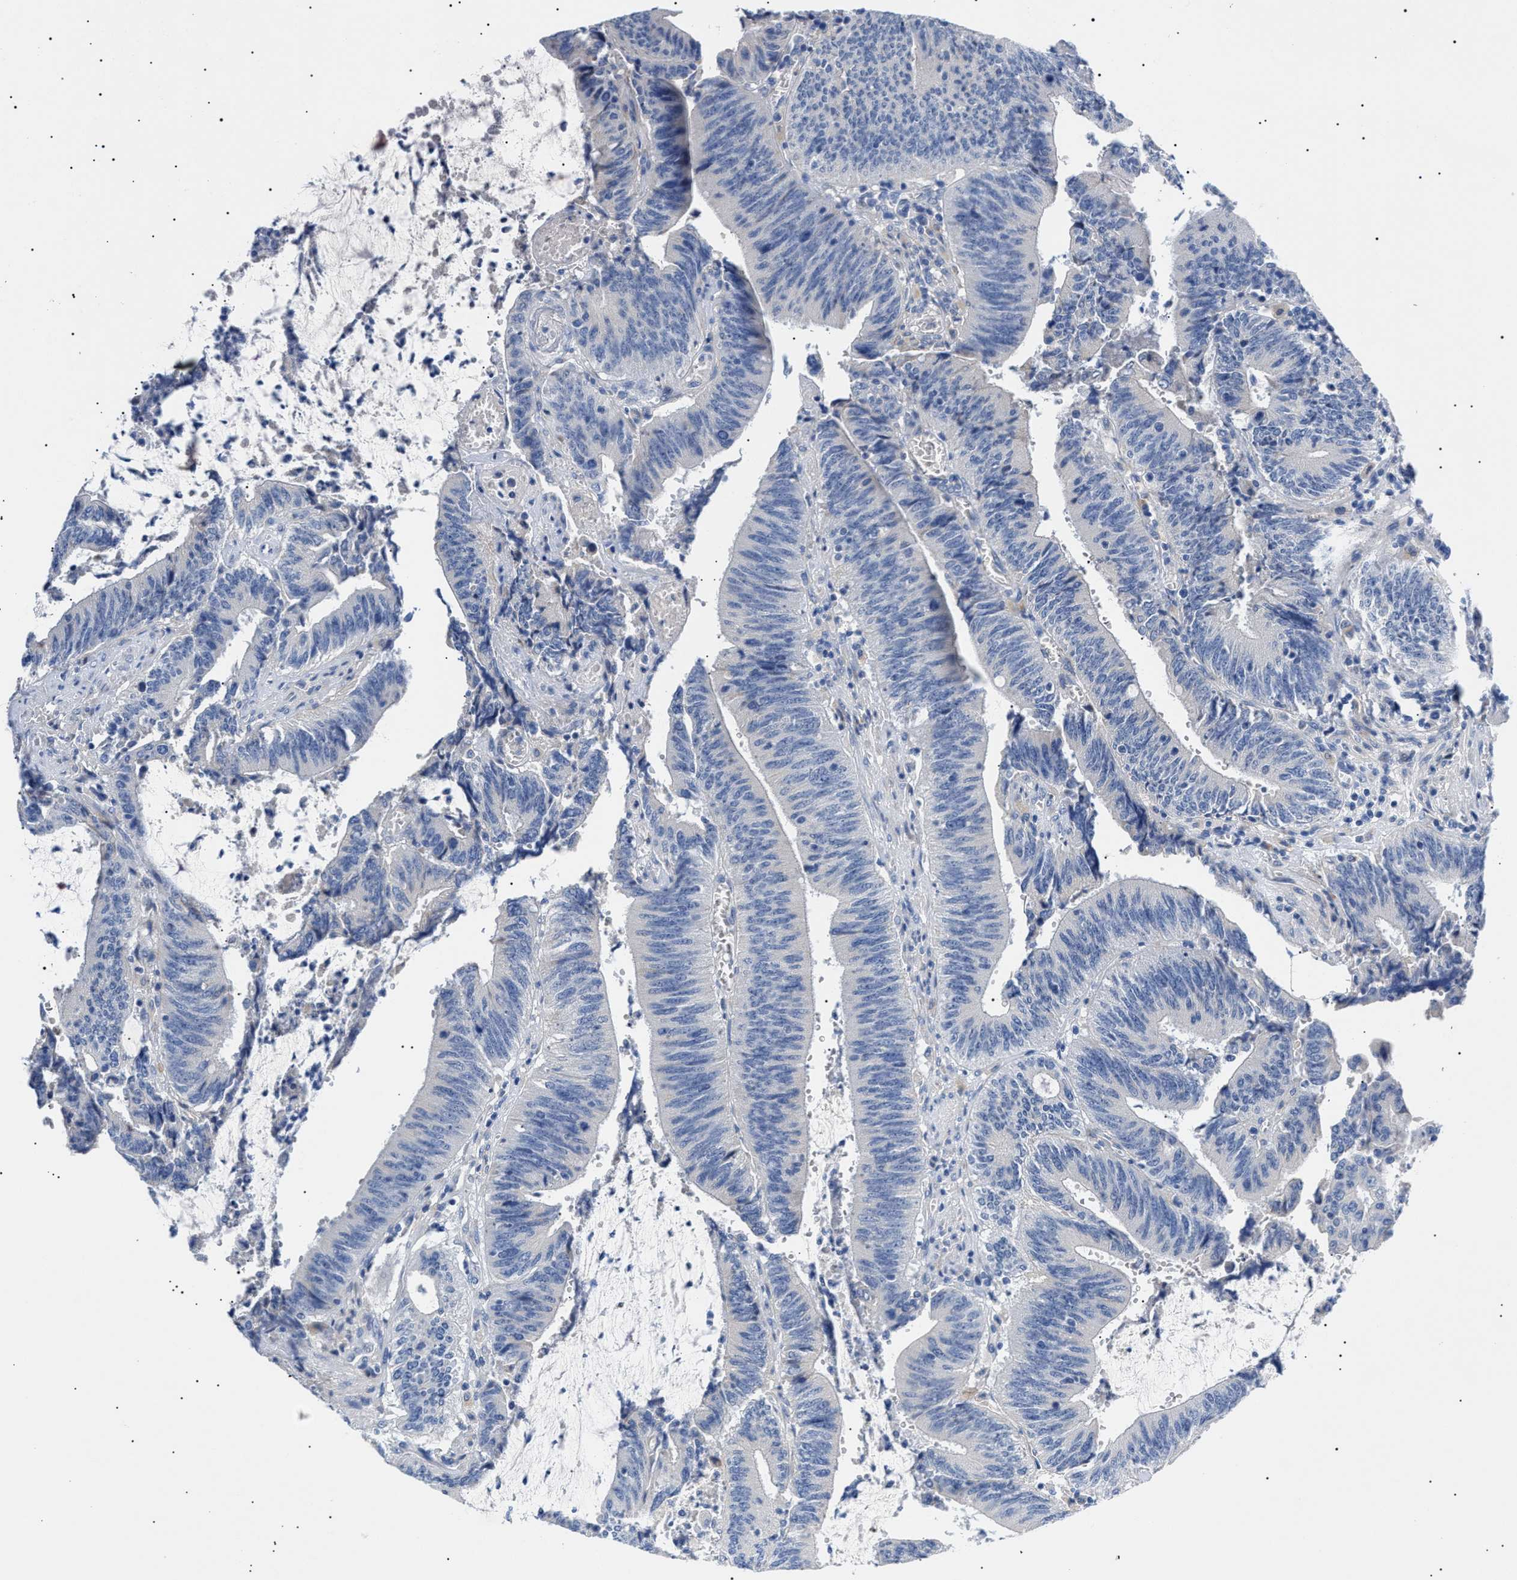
{"staining": {"intensity": "negative", "quantity": "none", "location": "none"}, "tissue": "colorectal cancer", "cell_type": "Tumor cells", "image_type": "cancer", "snomed": [{"axis": "morphology", "description": "Normal tissue, NOS"}, {"axis": "morphology", "description": "Adenocarcinoma, NOS"}, {"axis": "topography", "description": "Rectum"}], "caption": "The immunohistochemistry (IHC) photomicrograph has no significant staining in tumor cells of colorectal cancer tissue.", "gene": "ACKR1", "patient": {"sex": "female", "age": 66}}